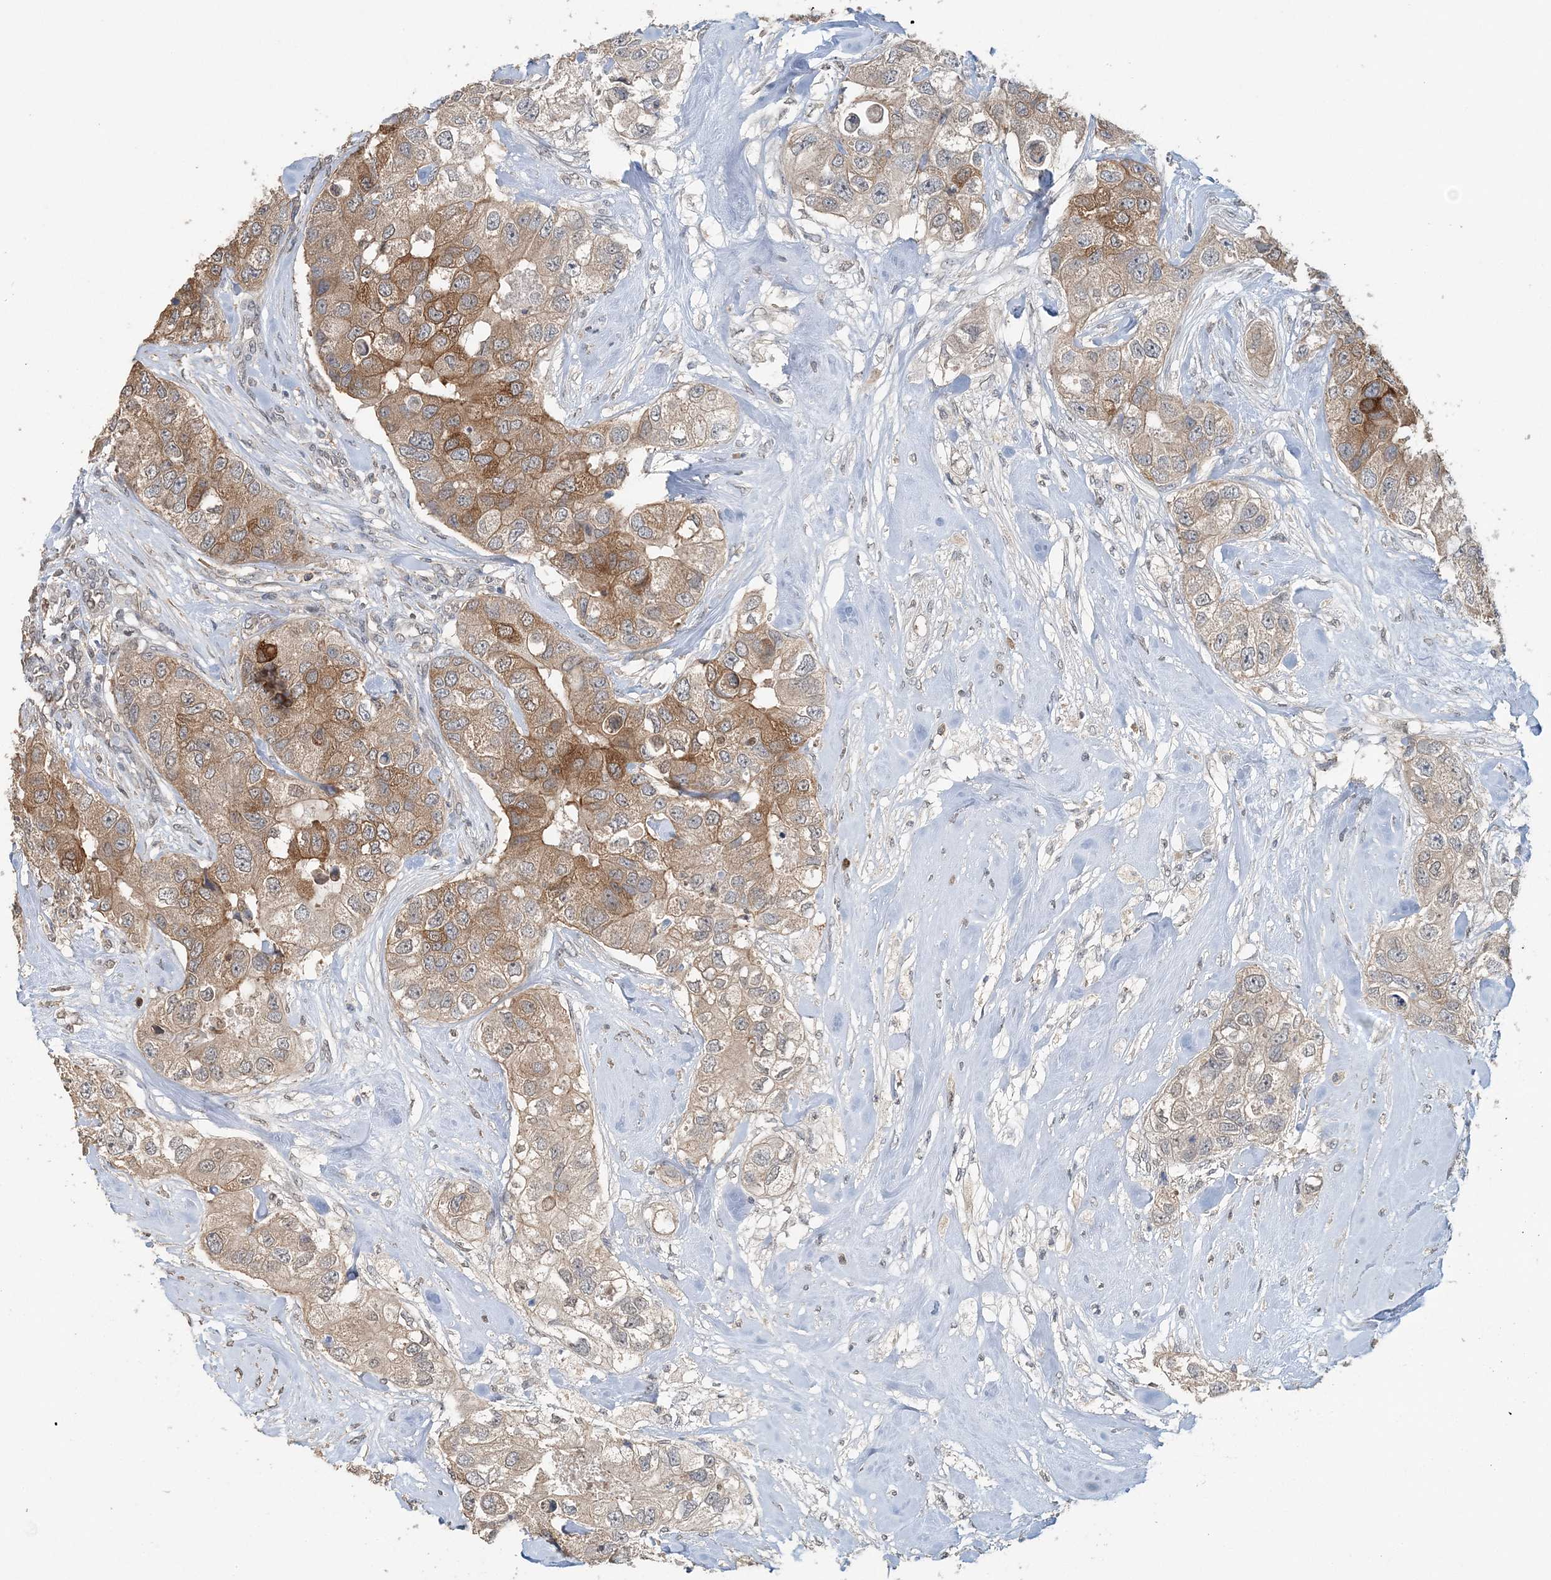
{"staining": {"intensity": "moderate", "quantity": ">75%", "location": "cytoplasmic/membranous"}, "tissue": "breast cancer", "cell_type": "Tumor cells", "image_type": "cancer", "snomed": [{"axis": "morphology", "description": "Duct carcinoma"}, {"axis": "topography", "description": "Breast"}], "caption": "Breast cancer stained for a protein shows moderate cytoplasmic/membranous positivity in tumor cells.", "gene": "FAM110A", "patient": {"sex": "female", "age": 62}}